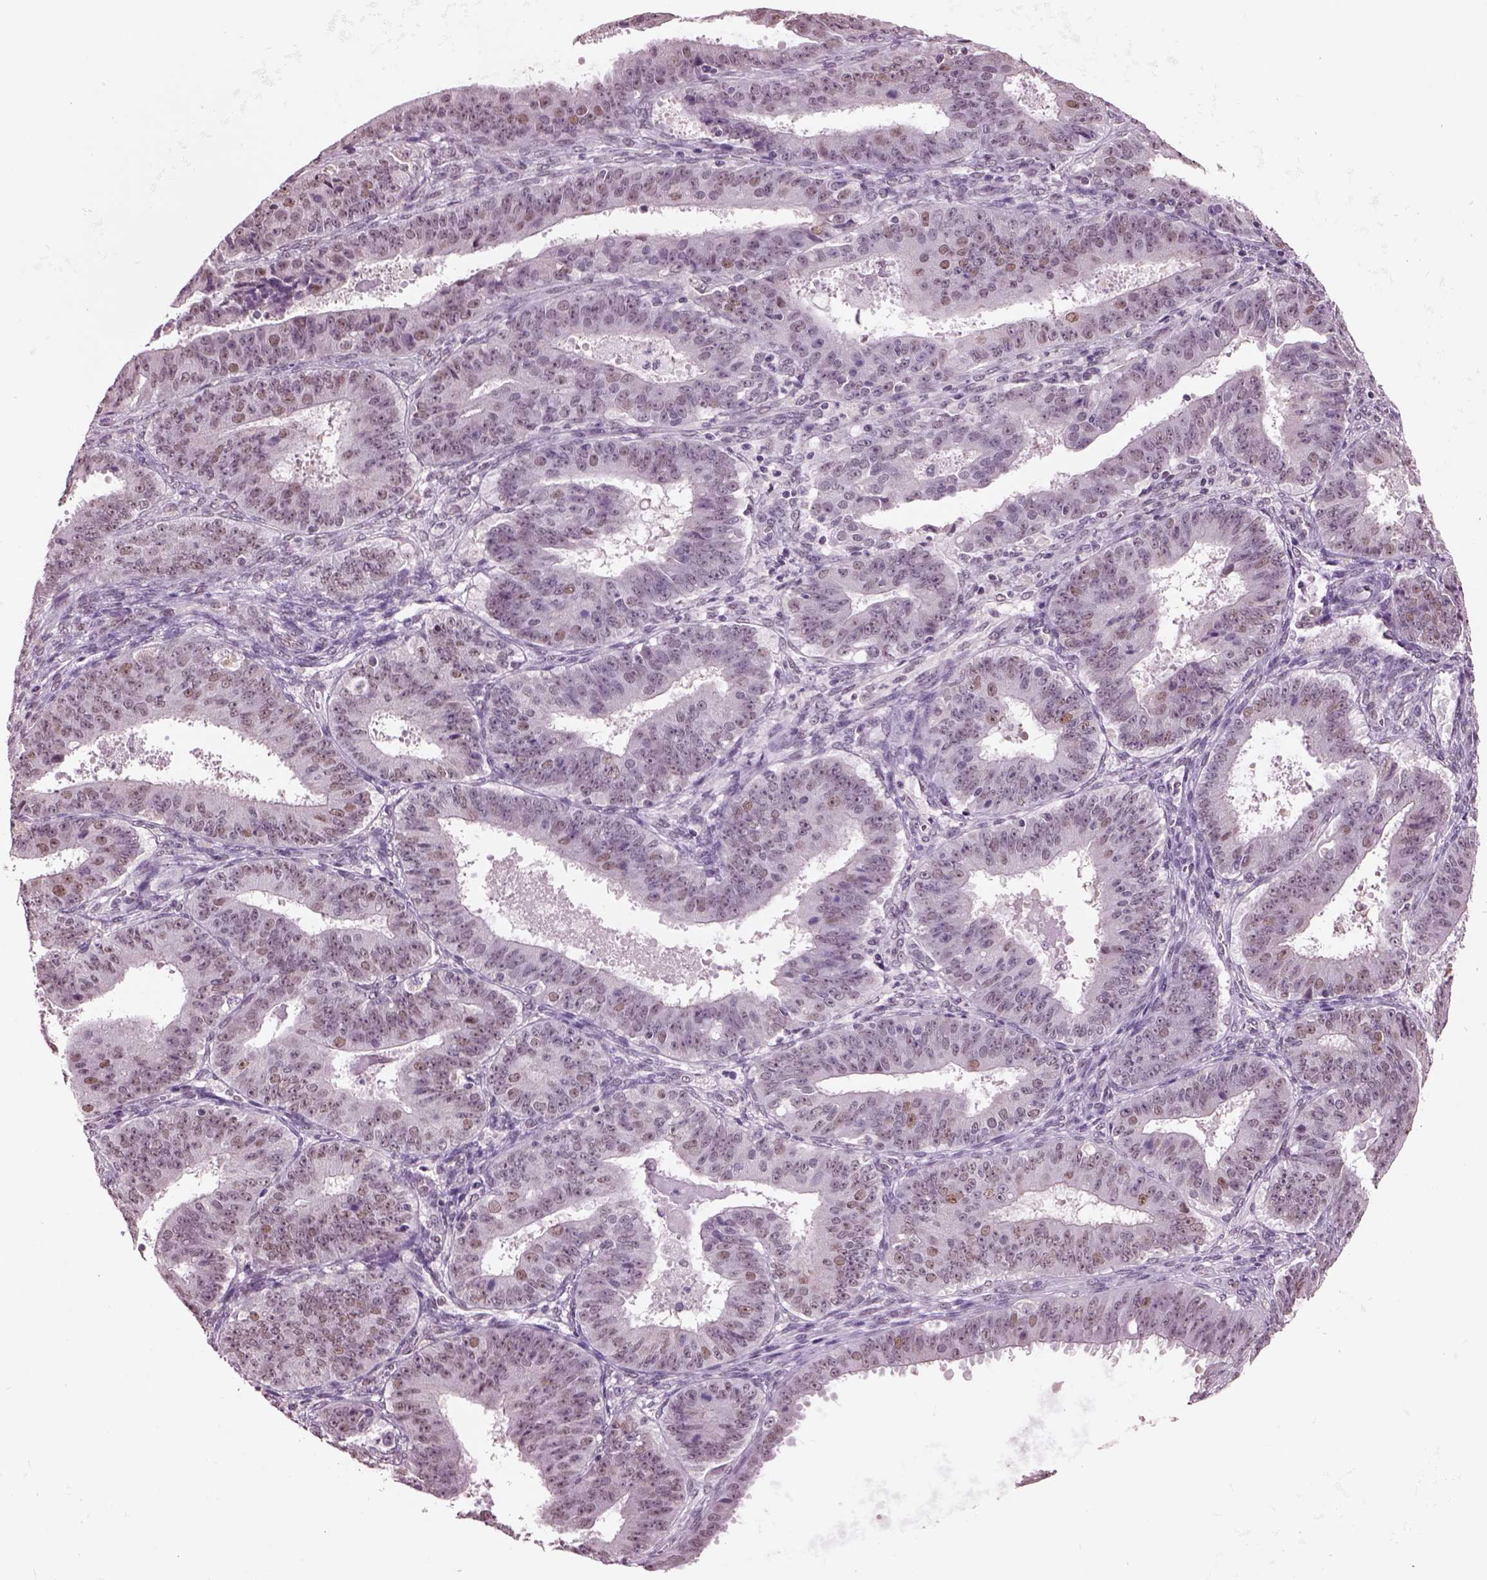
{"staining": {"intensity": "moderate", "quantity": "25%-75%", "location": "nuclear"}, "tissue": "ovarian cancer", "cell_type": "Tumor cells", "image_type": "cancer", "snomed": [{"axis": "morphology", "description": "Carcinoma, endometroid"}, {"axis": "topography", "description": "Ovary"}], "caption": "Approximately 25%-75% of tumor cells in ovarian endometroid carcinoma reveal moderate nuclear protein expression as visualized by brown immunohistochemical staining.", "gene": "SEPHS1", "patient": {"sex": "female", "age": 42}}